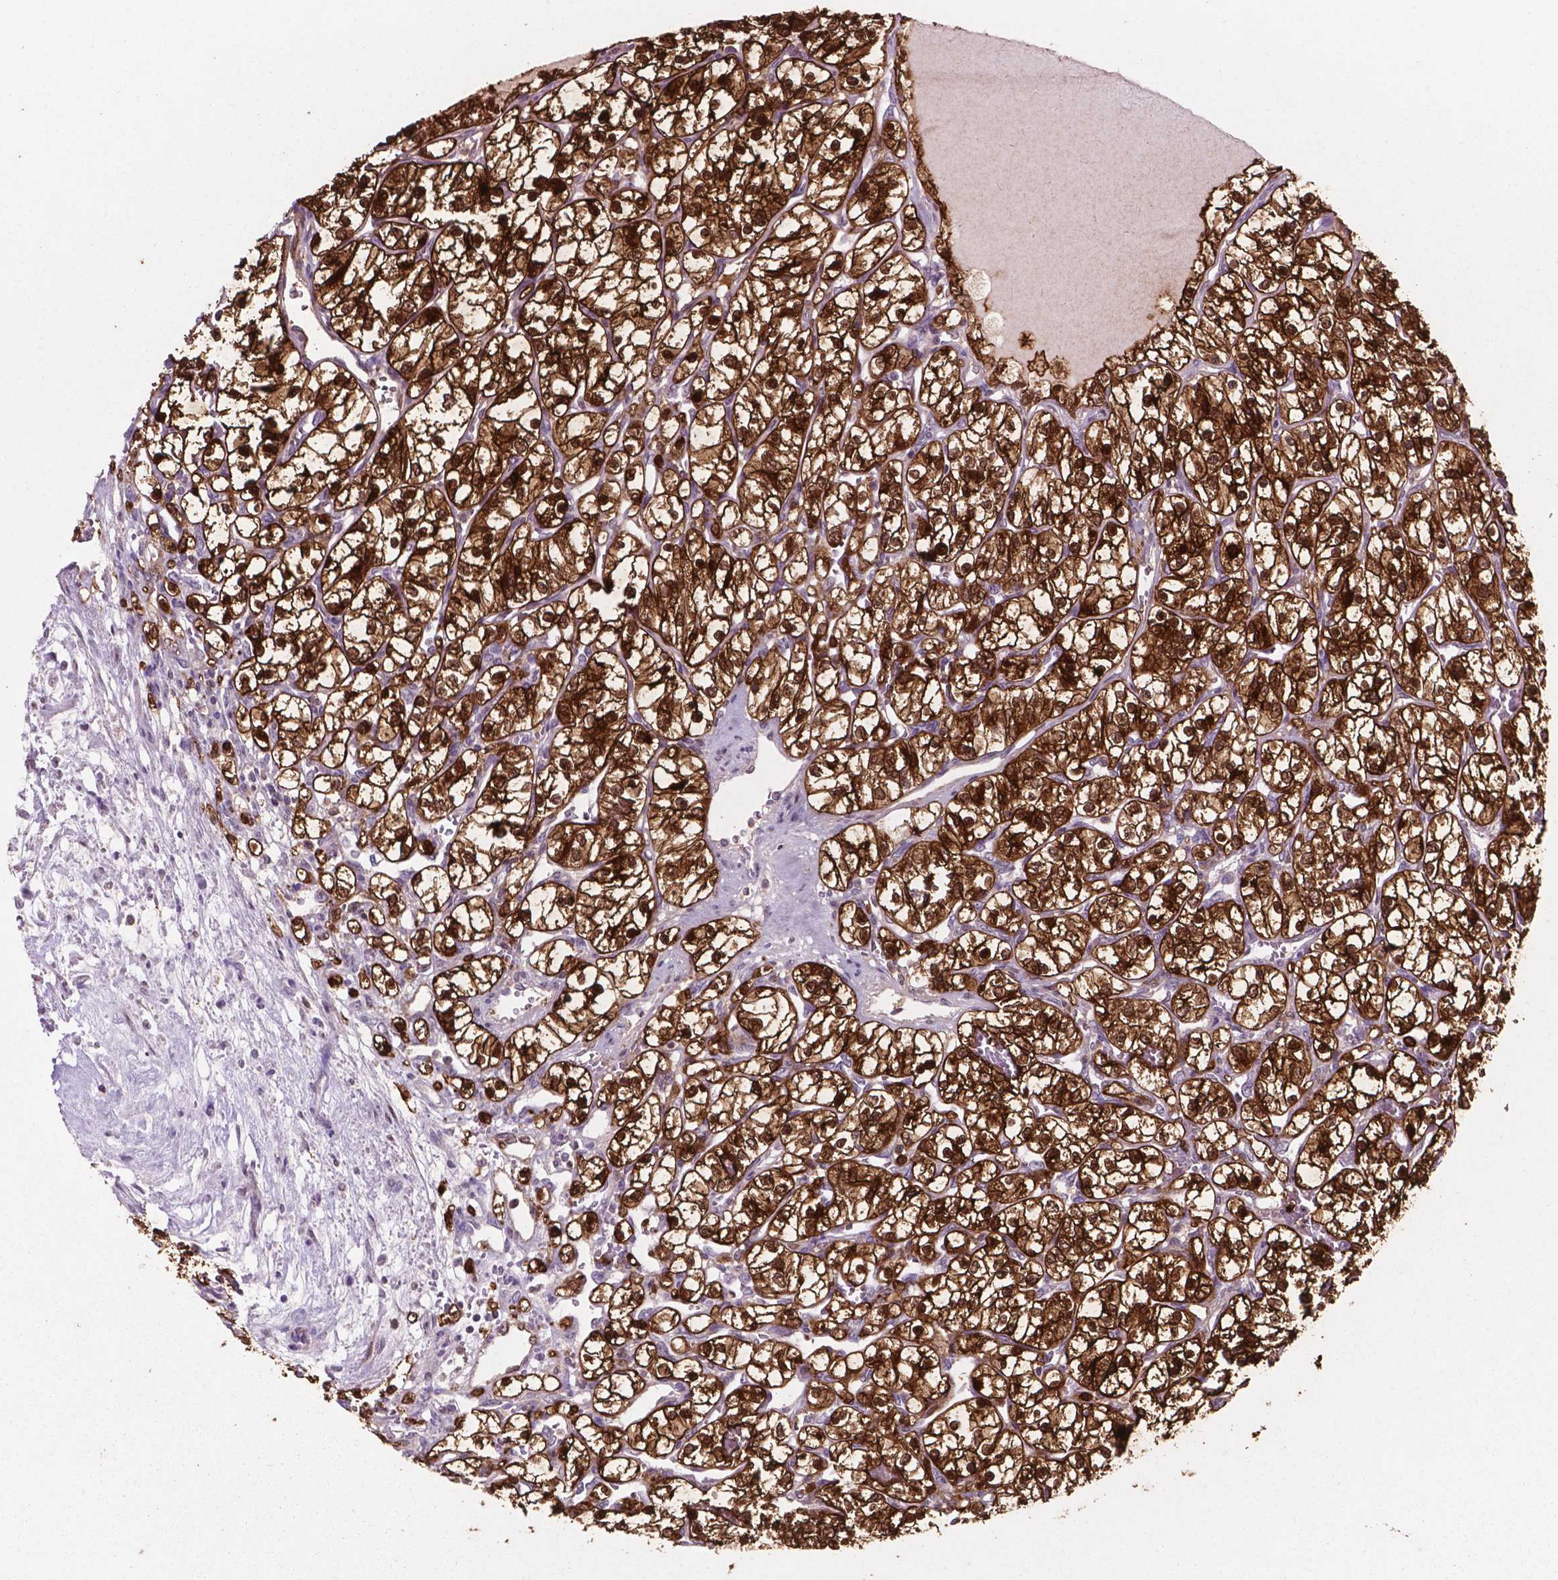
{"staining": {"intensity": "strong", "quantity": ">75%", "location": "cytoplasmic/membranous,nuclear"}, "tissue": "renal cancer", "cell_type": "Tumor cells", "image_type": "cancer", "snomed": [{"axis": "morphology", "description": "Adenocarcinoma, NOS"}, {"axis": "topography", "description": "Kidney"}], "caption": "Immunohistochemistry (IHC) staining of renal cancer (adenocarcinoma), which reveals high levels of strong cytoplasmic/membranous and nuclear staining in about >75% of tumor cells indicating strong cytoplasmic/membranous and nuclear protein expression. The staining was performed using DAB (brown) for protein detection and nuclei were counterstained in hematoxylin (blue).", "gene": "LDHA", "patient": {"sex": "female", "age": 69}}